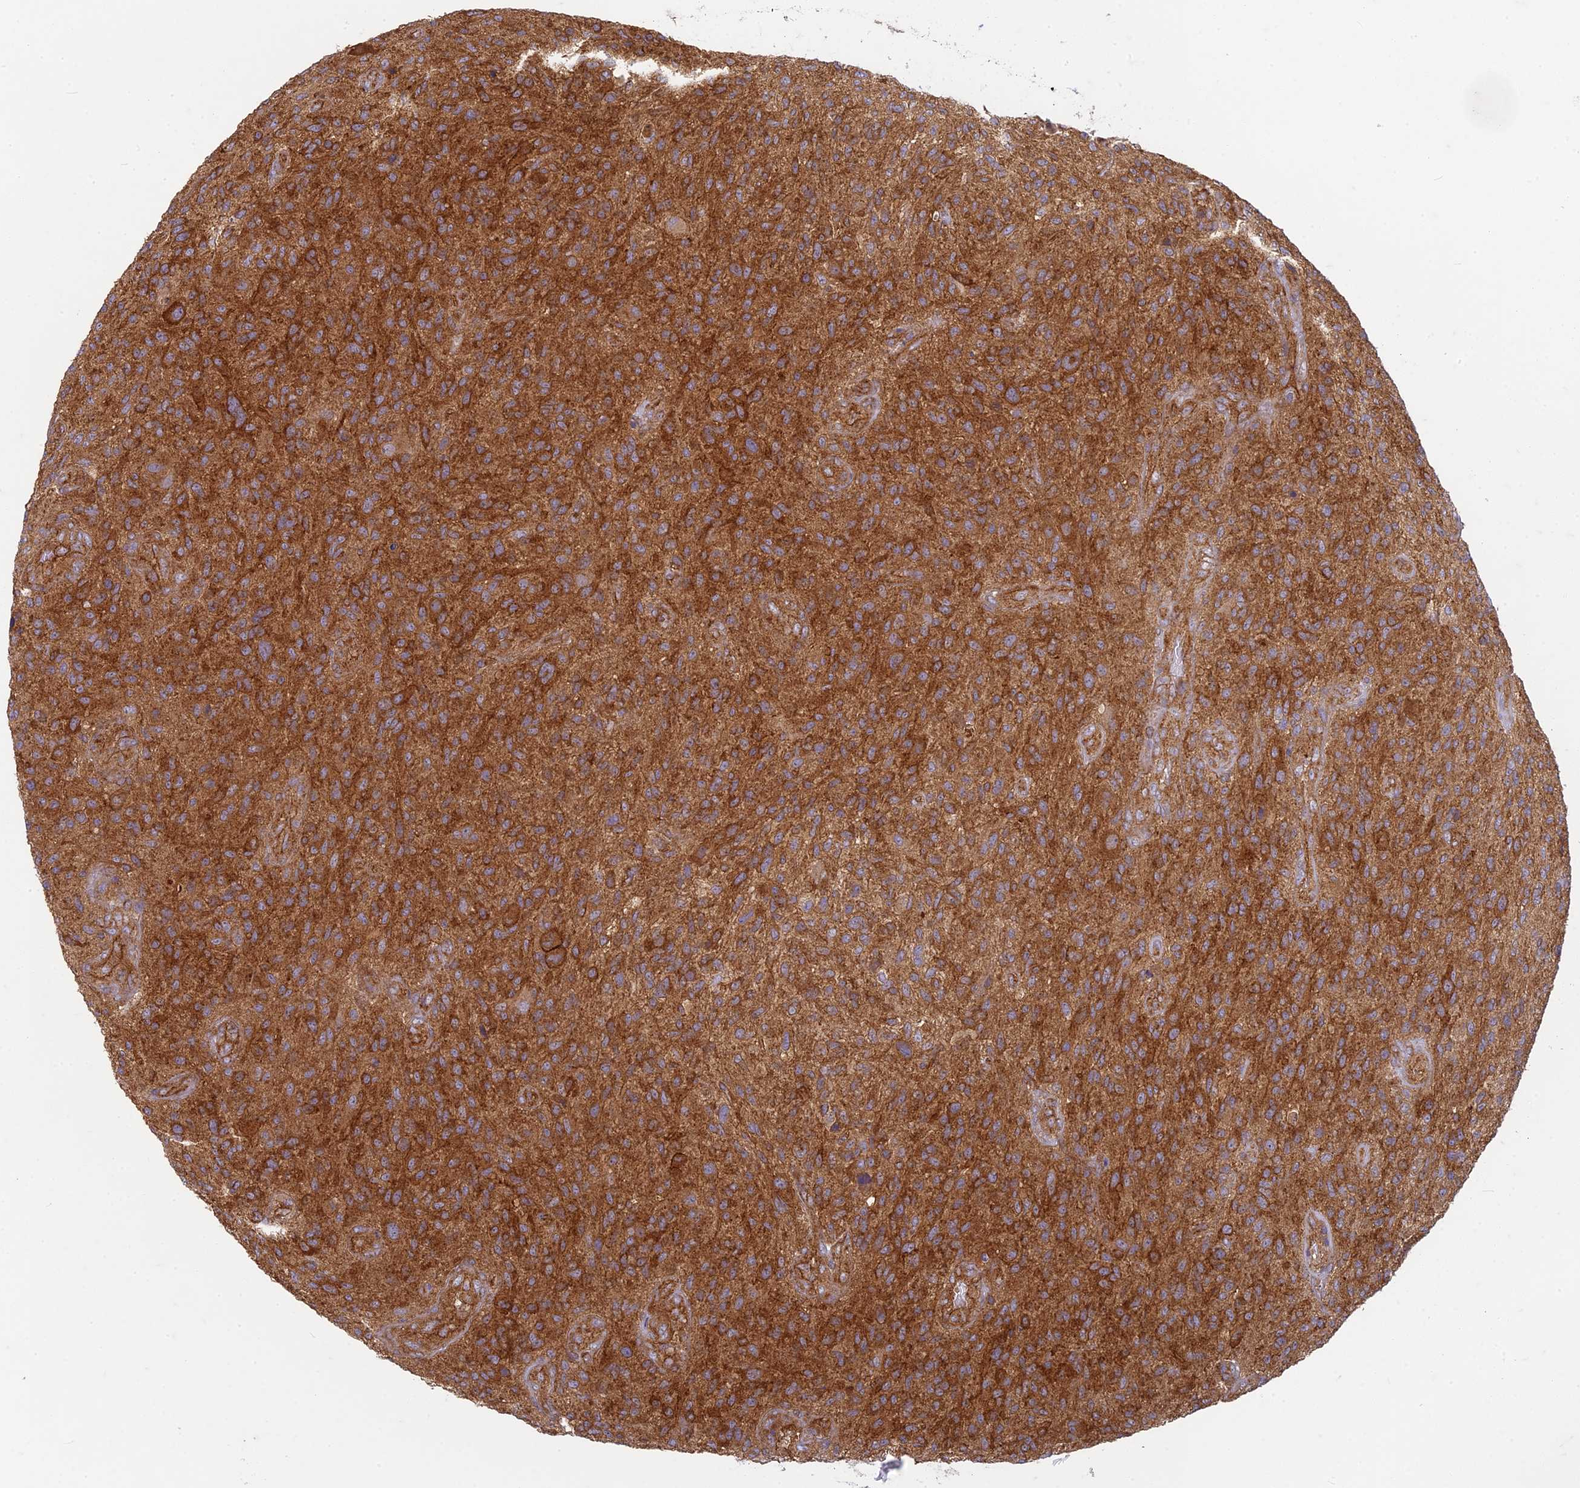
{"staining": {"intensity": "strong", "quantity": ">75%", "location": "cytoplasmic/membranous"}, "tissue": "glioma", "cell_type": "Tumor cells", "image_type": "cancer", "snomed": [{"axis": "morphology", "description": "Glioma, malignant, High grade"}, {"axis": "topography", "description": "Brain"}], "caption": "Glioma tissue shows strong cytoplasmic/membranous expression in approximately >75% of tumor cells The protein of interest is stained brown, and the nuclei are stained in blue (DAB IHC with brightfield microscopy, high magnification).", "gene": "TCF25", "patient": {"sex": "male", "age": 47}}